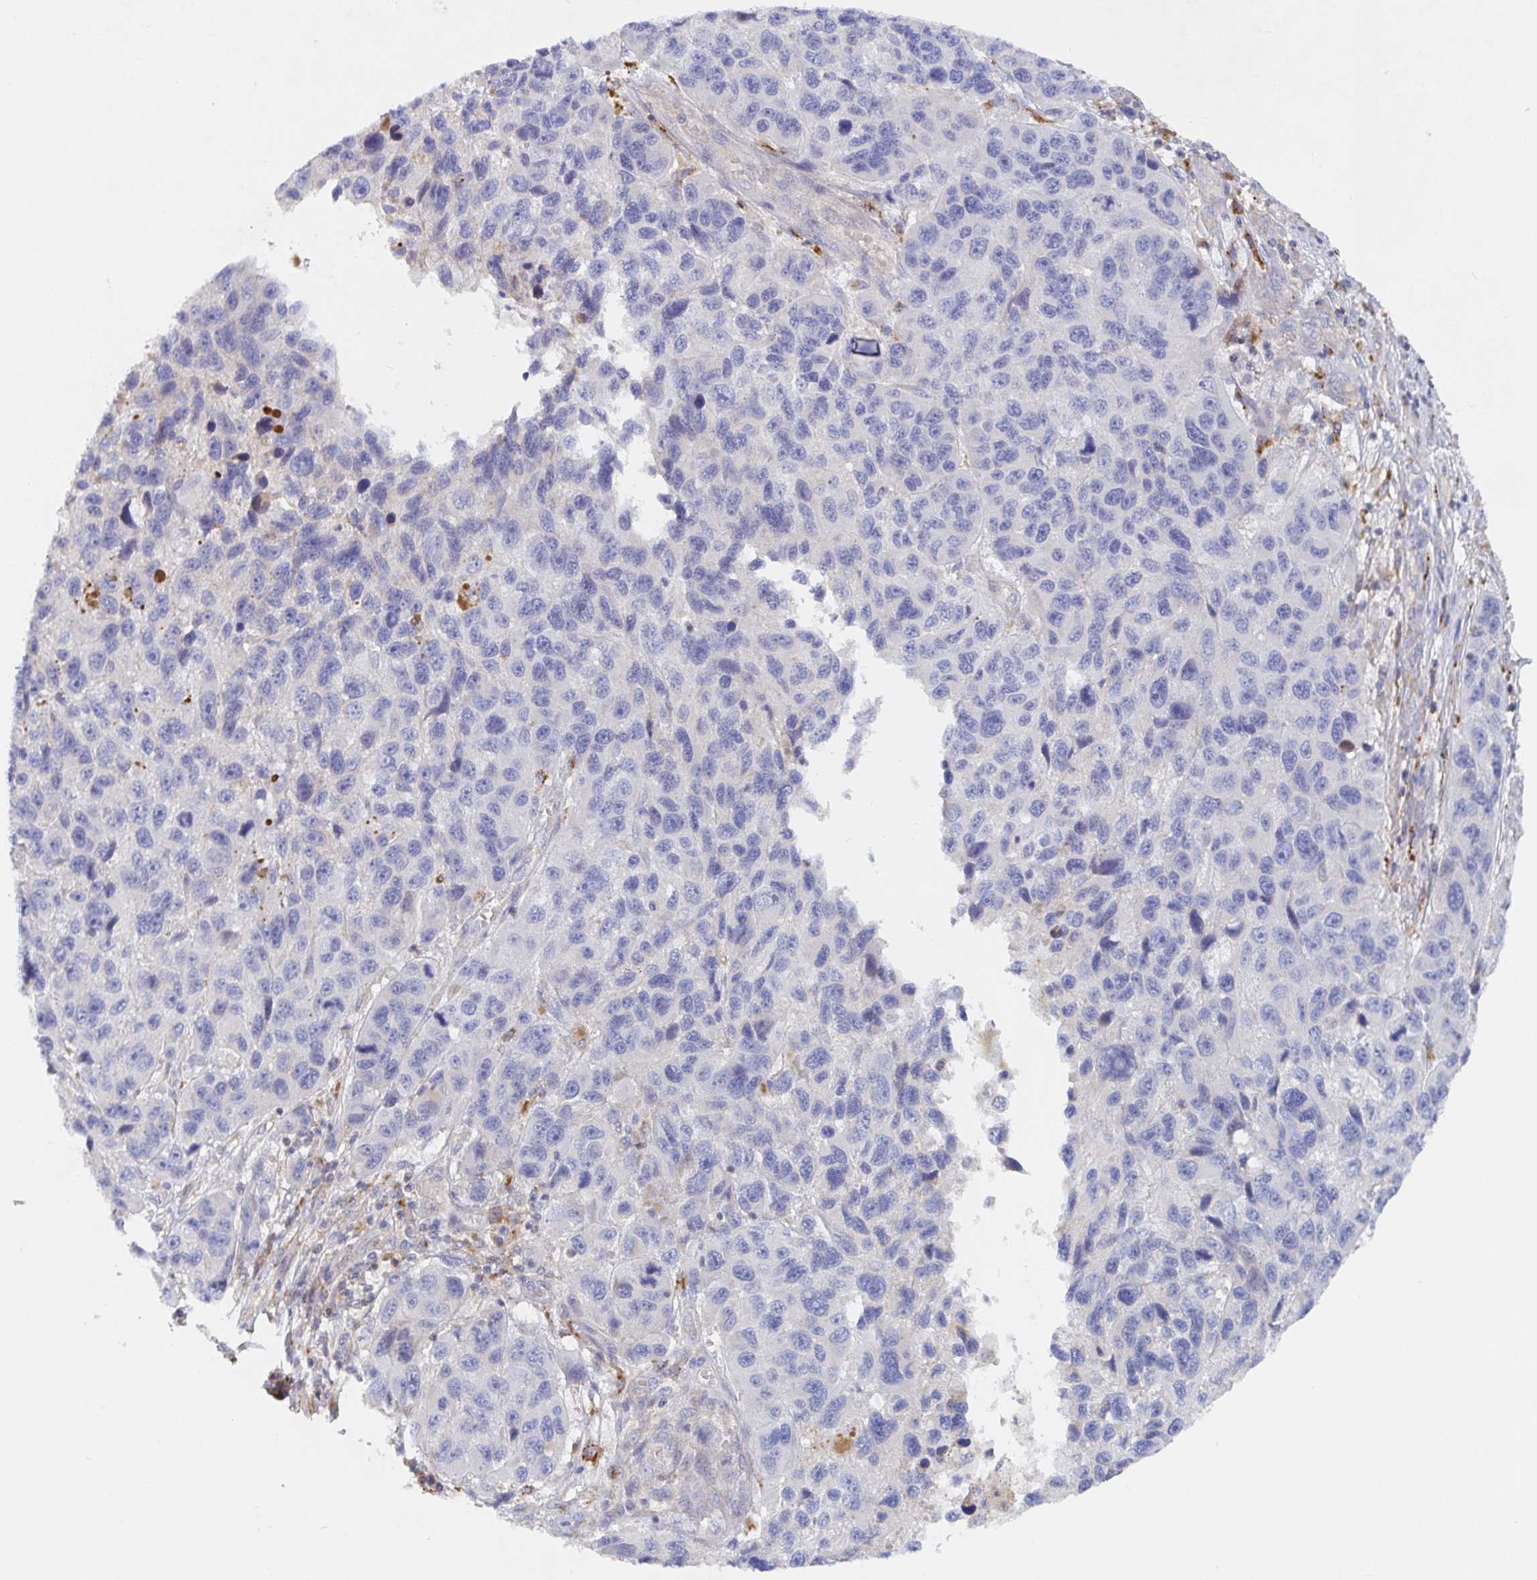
{"staining": {"intensity": "negative", "quantity": "none", "location": "none"}, "tissue": "melanoma", "cell_type": "Tumor cells", "image_type": "cancer", "snomed": [{"axis": "morphology", "description": "Malignant melanoma, NOS"}, {"axis": "topography", "description": "Skin"}], "caption": "Protein analysis of malignant melanoma exhibits no significant positivity in tumor cells. Nuclei are stained in blue.", "gene": "IRAK2", "patient": {"sex": "male", "age": 53}}